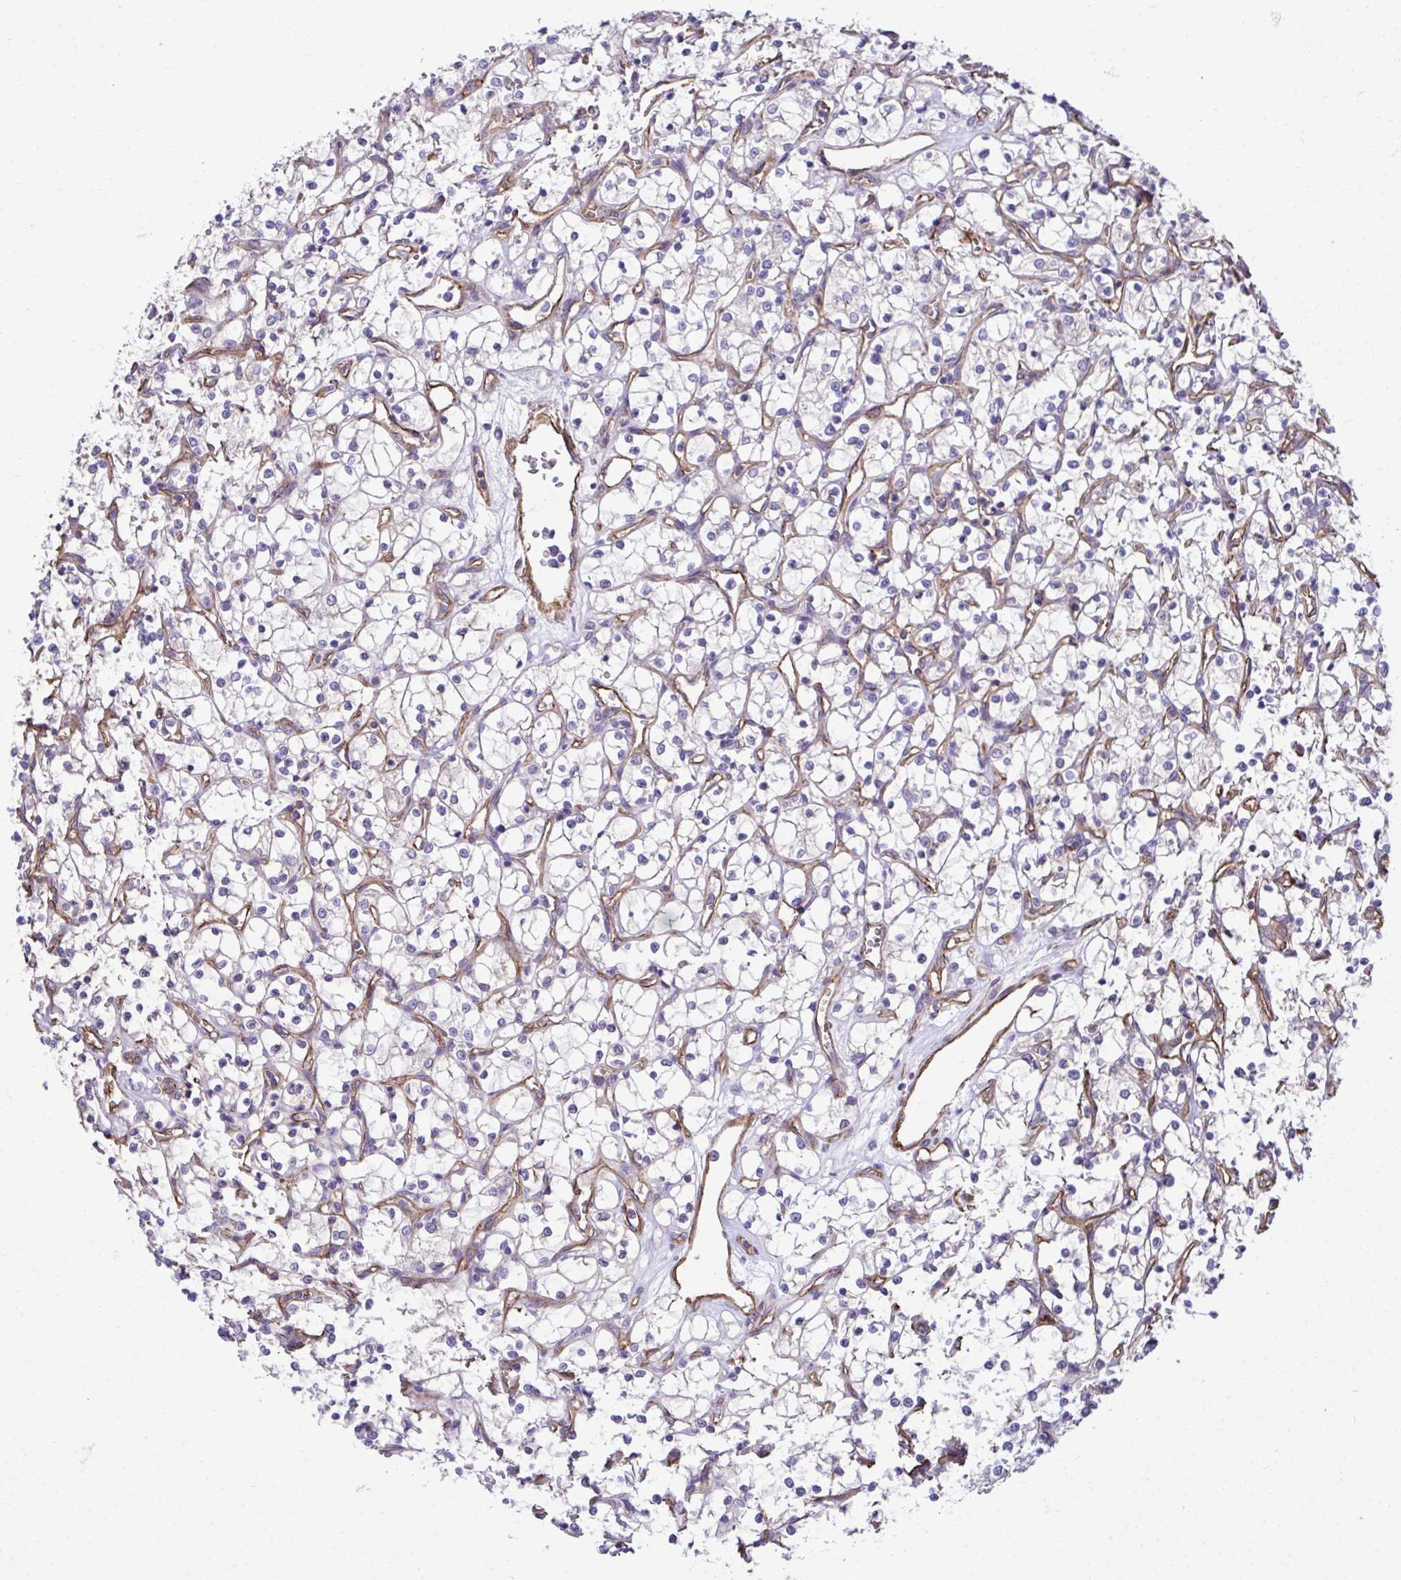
{"staining": {"intensity": "negative", "quantity": "none", "location": "none"}, "tissue": "renal cancer", "cell_type": "Tumor cells", "image_type": "cancer", "snomed": [{"axis": "morphology", "description": "Adenocarcinoma, NOS"}, {"axis": "topography", "description": "Kidney"}], "caption": "Tumor cells are negative for protein expression in human renal cancer (adenocarcinoma). (Brightfield microscopy of DAB immunohistochemistry (IHC) at high magnification).", "gene": "TRIM52", "patient": {"sex": "female", "age": 69}}